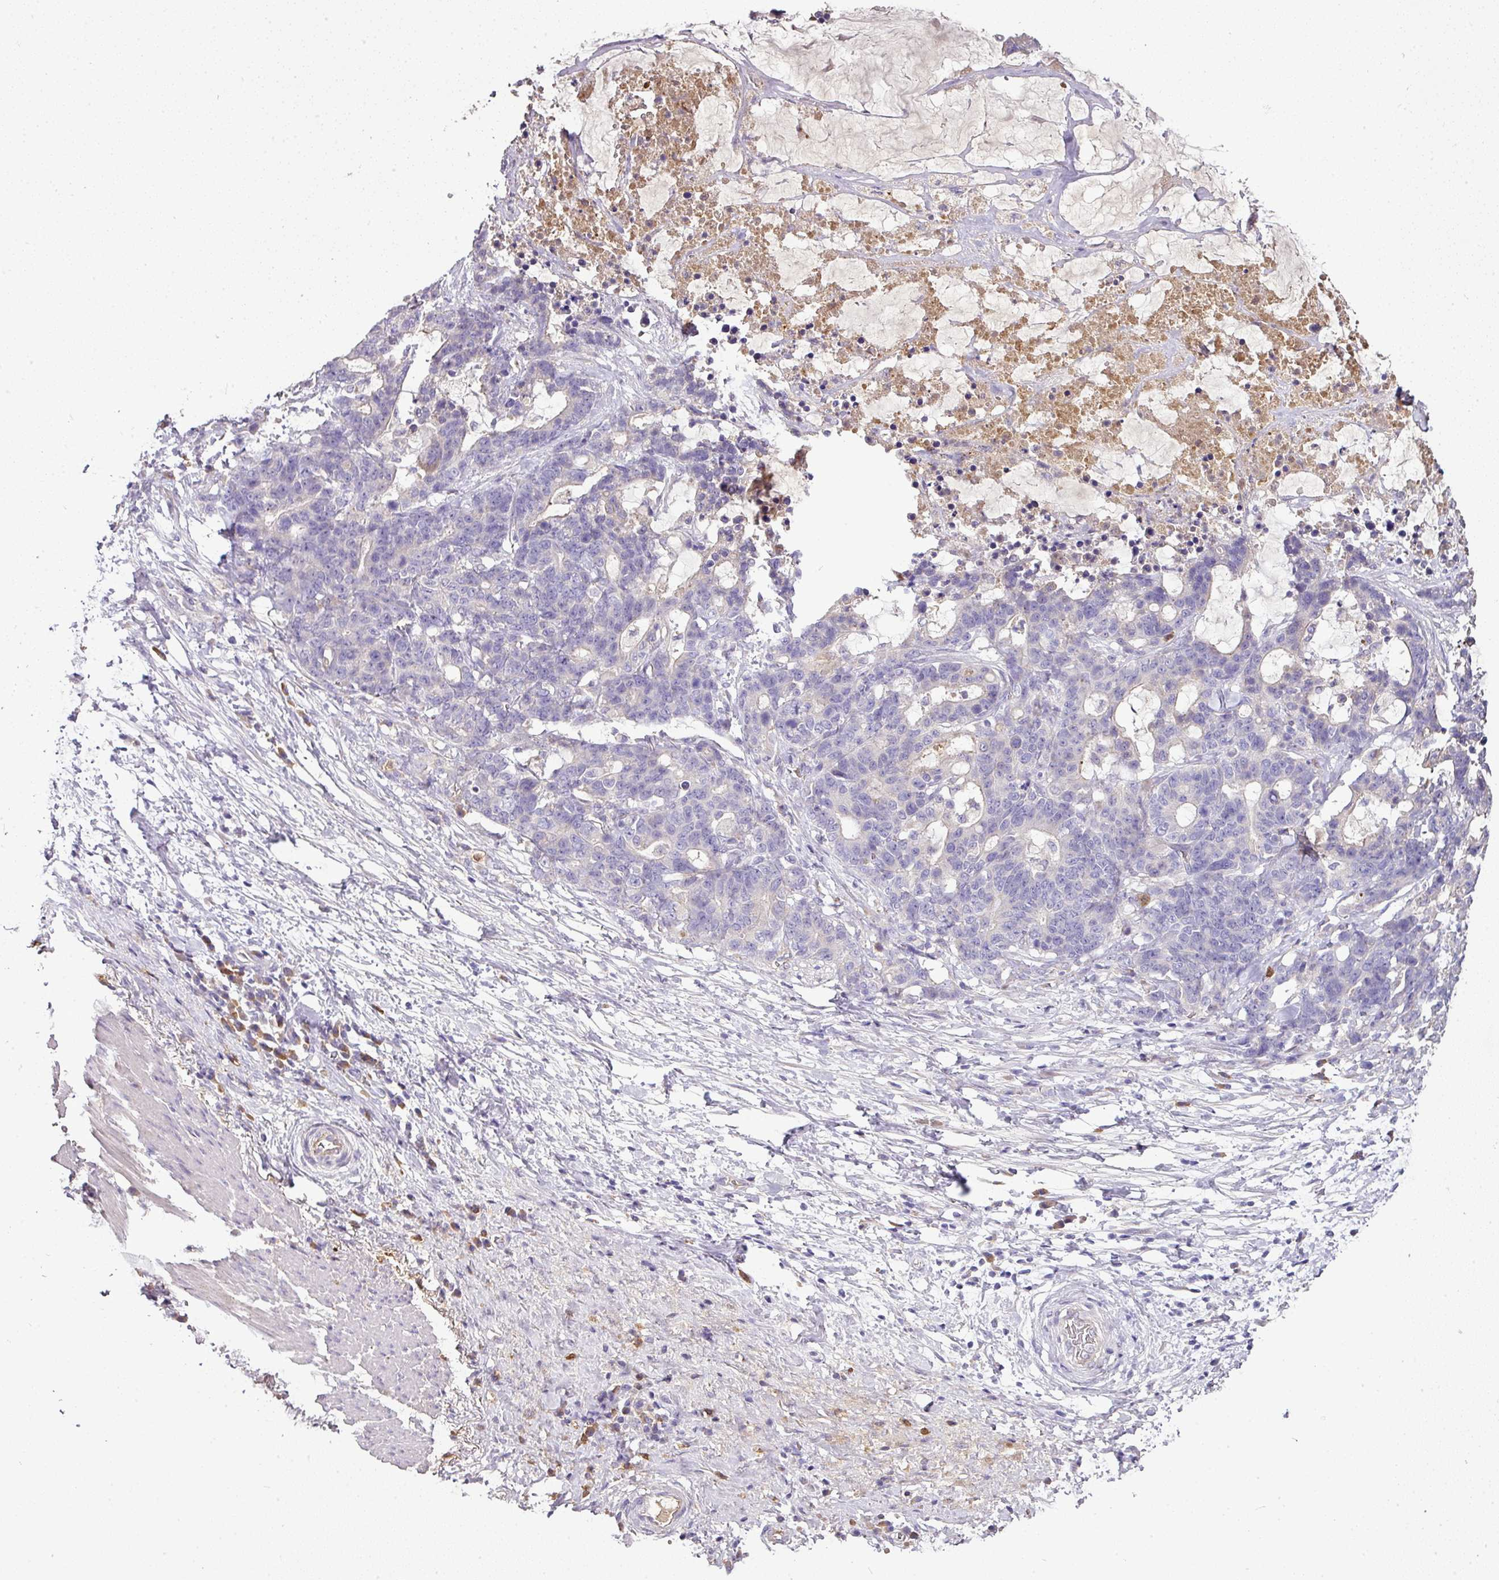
{"staining": {"intensity": "negative", "quantity": "none", "location": "none"}, "tissue": "stomach cancer", "cell_type": "Tumor cells", "image_type": "cancer", "snomed": [{"axis": "morphology", "description": "Normal tissue, NOS"}, {"axis": "morphology", "description": "Adenocarcinoma, NOS"}, {"axis": "topography", "description": "Stomach"}], "caption": "The immunohistochemistry (IHC) histopathology image has no significant staining in tumor cells of stomach adenocarcinoma tissue. Brightfield microscopy of IHC stained with DAB (brown) and hematoxylin (blue), captured at high magnification.", "gene": "CAB39L", "patient": {"sex": "female", "age": 64}}